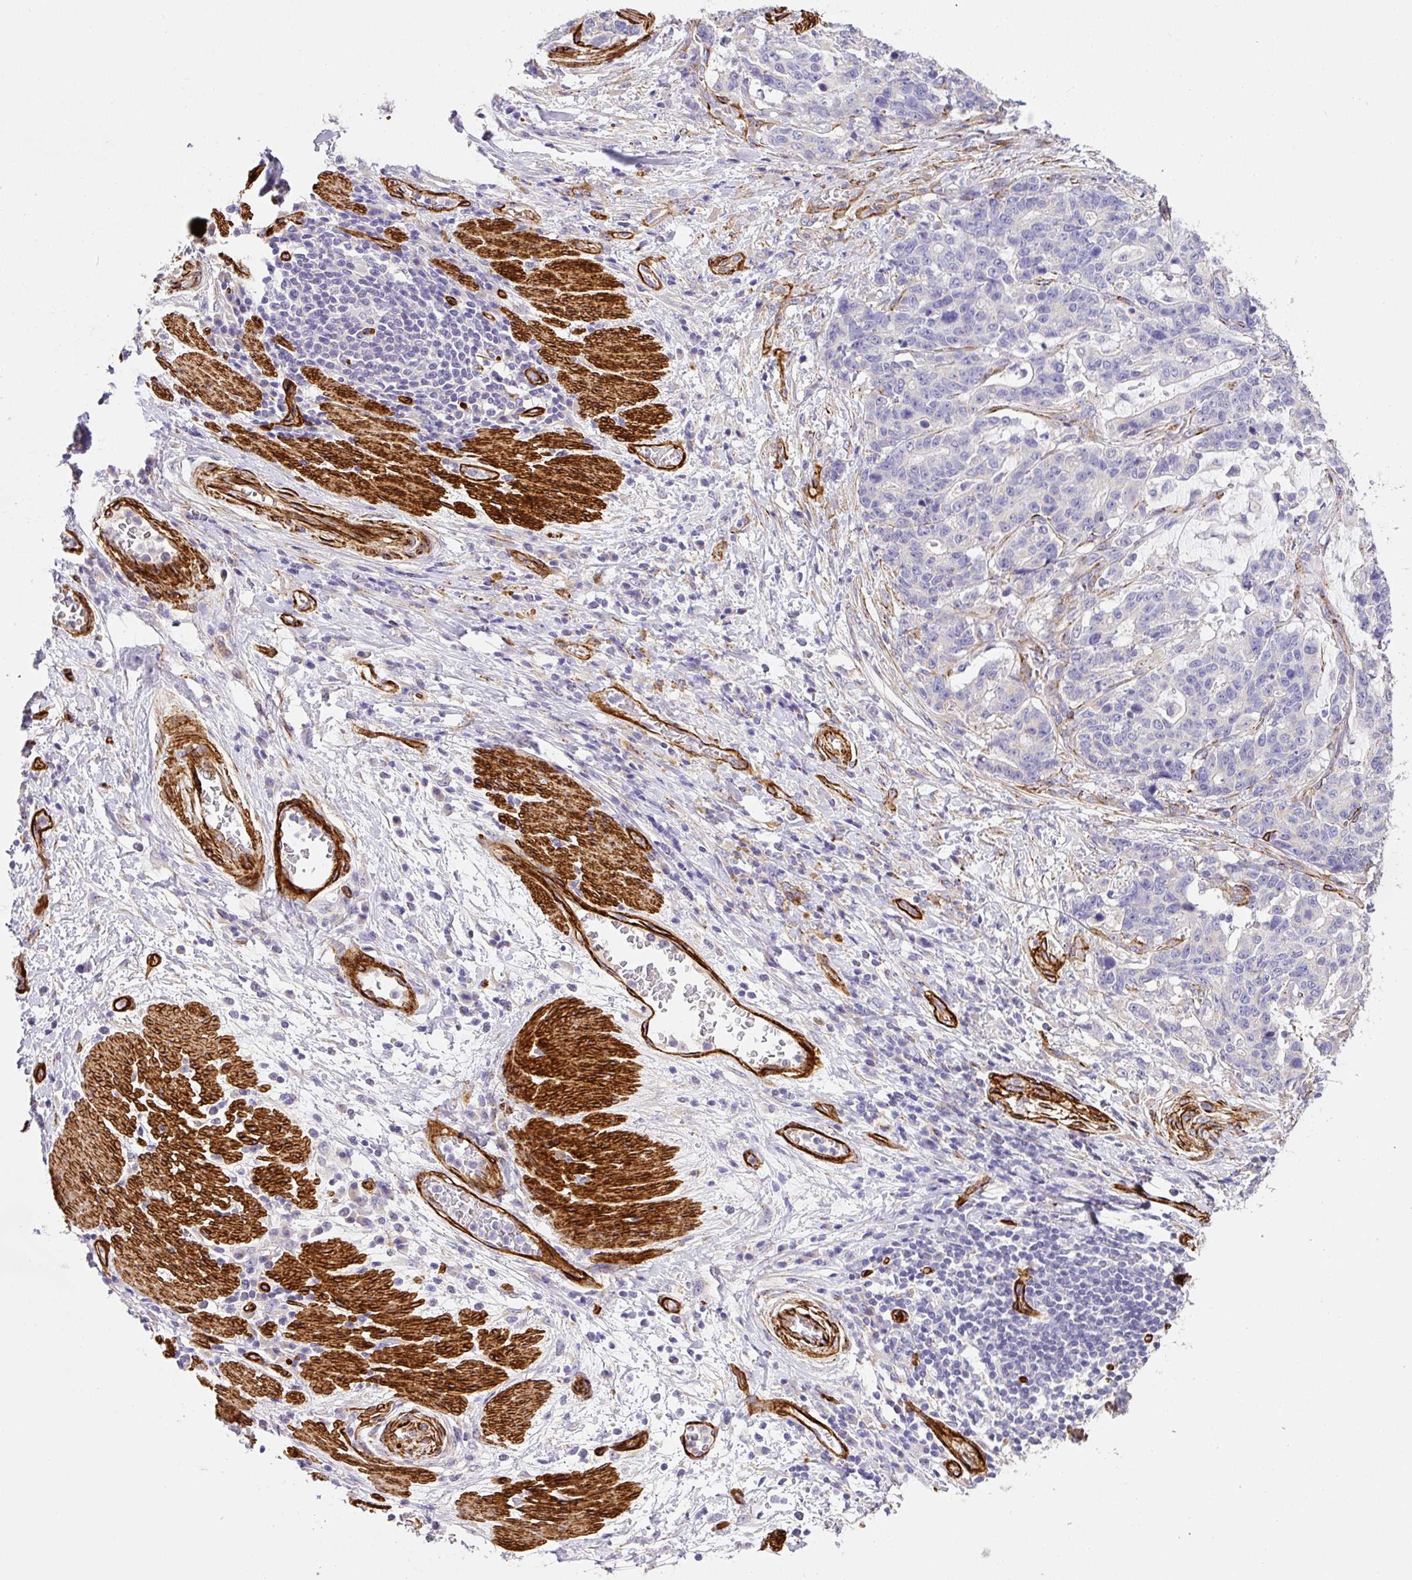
{"staining": {"intensity": "negative", "quantity": "none", "location": "none"}, "tissue": "stomach cancer", "cell_type": "Tumor cells", "image_type": "cancer", "snomed": [{"axis": "morphology", "description": "Normal tissue, NOS"}, {"axis": "morphology", "description": "Adenocarcinoma, NOS"}, {"axis": "topography", "description": "Stomach"}], "caption": "The micrograph shows no significant staining in tumor cells of stomach cancer (adenocarcinoma). (DAB IHC visualized using brightfield microscopy, high magnification).", "gene": "SLC25A17", "patient": {"sex": "female", "age": 64}}